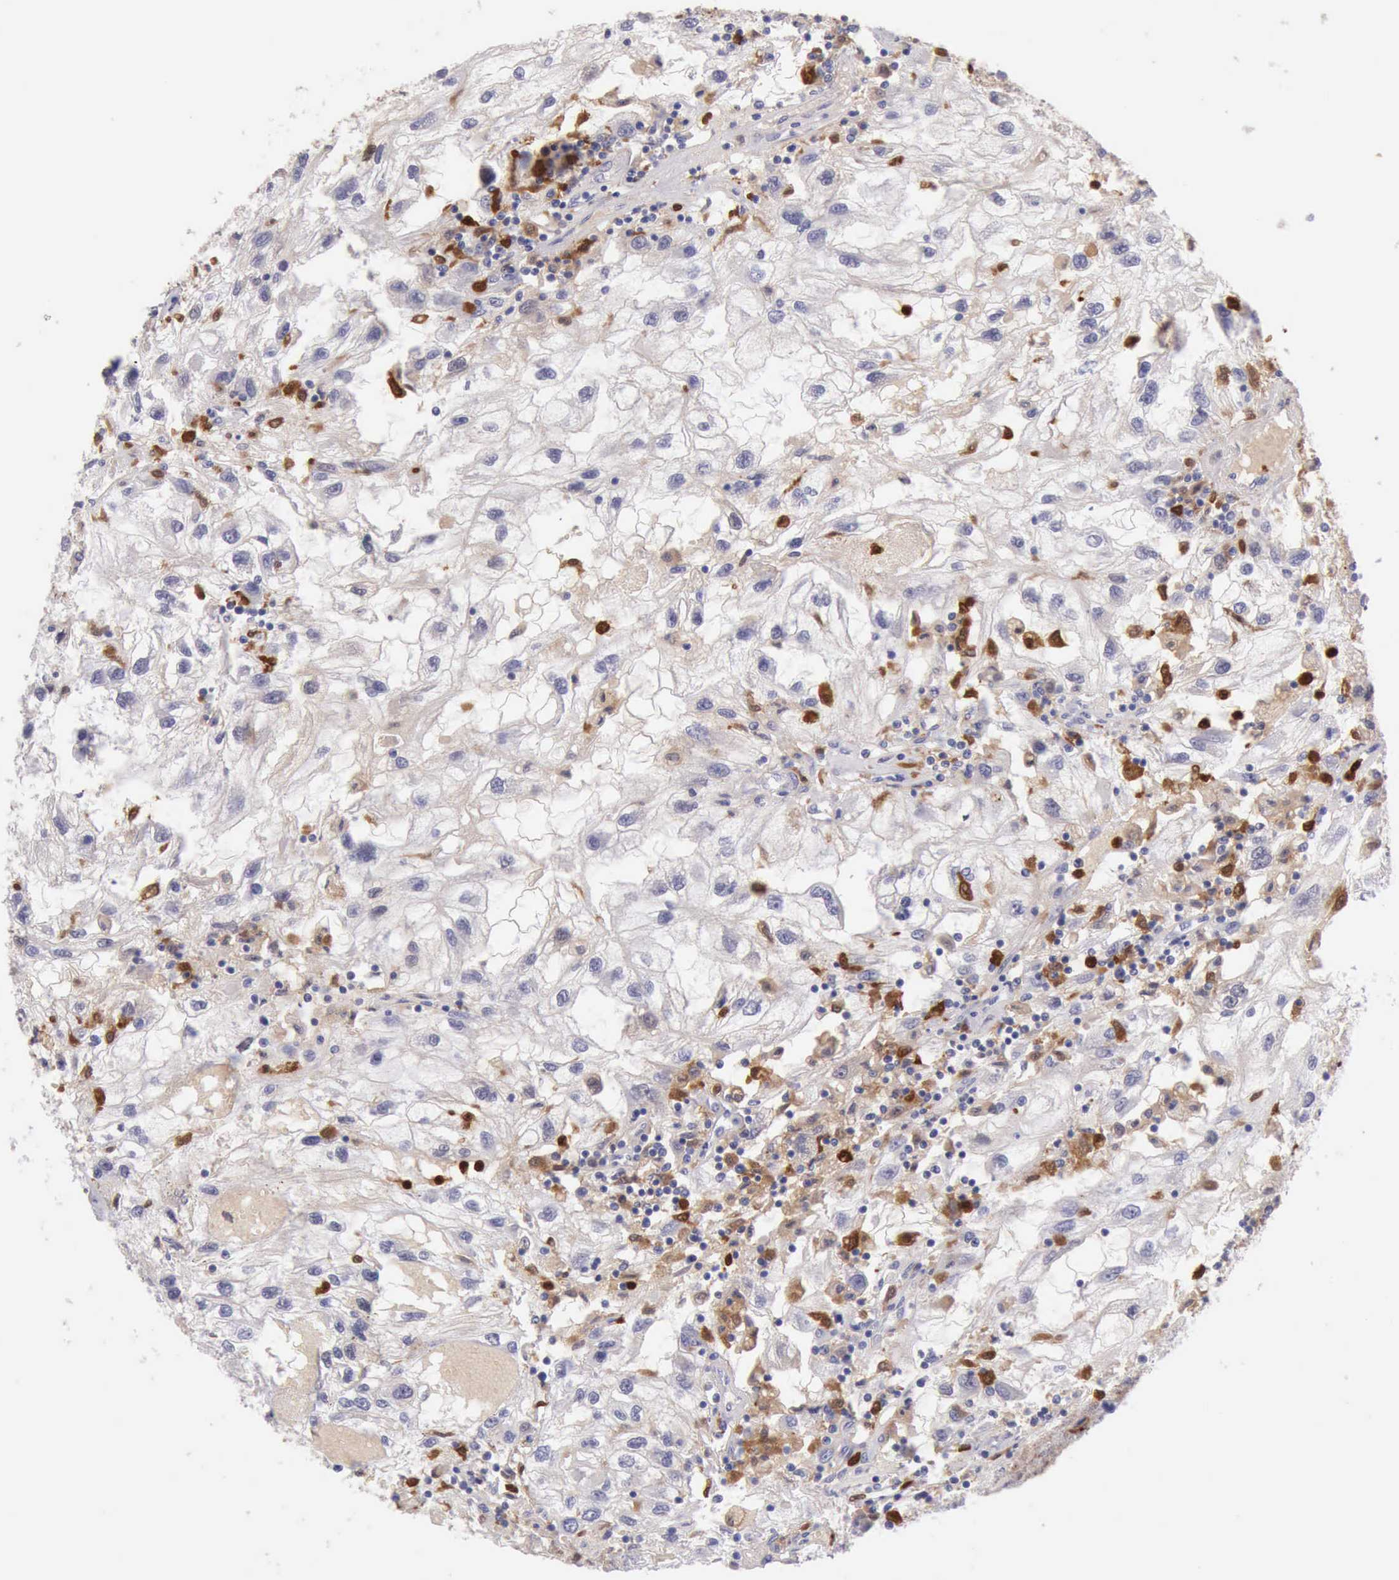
{"staining": {"intensity": "negative", "quantity": "none", "location": "none"}, "tissue": "renal cancer", "cell_type": "Tumor cells", "image_type": "cancer", "snomed": [{"axis": "morphology", "description": "Normal tissue, NOS"}, {"axis": "morphology", "description": "Adenocarcinoma, NOS"}, {"axis": "topography", "description": "Kidney"}], "caption": "Immunohistochemical staining of human renal adenocarcinoma exhibits no significant expression in tumor cells. (Brightfield microscopy of DAB (3,3'-diaminobenzidine) immunohistochemistry at high magnification).", "gene": "CSTA", "patient": {"sex": "male", "age": 71}}